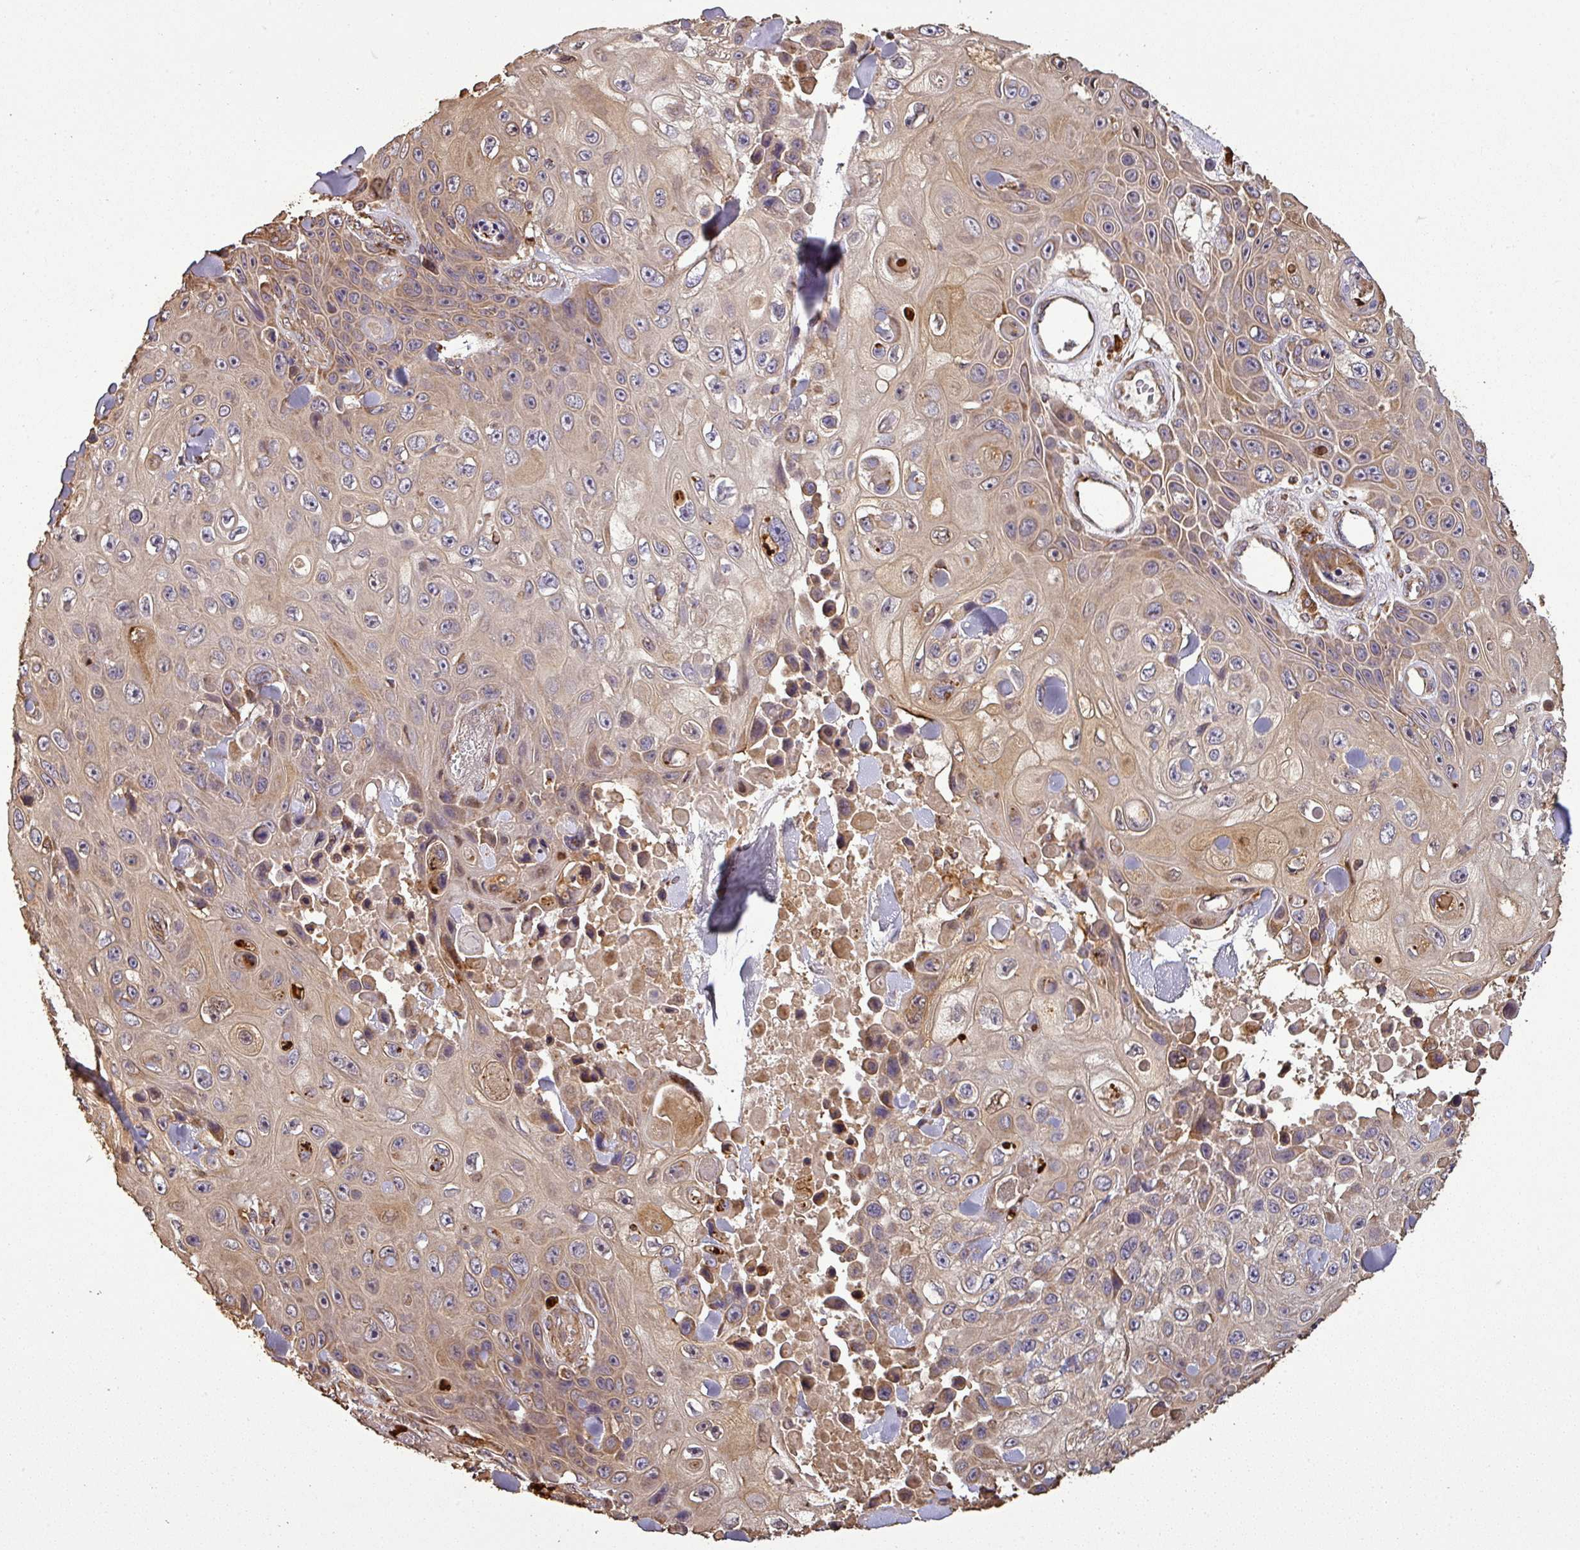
{"staining": {"intensity": "weak", "quantity": "25%-75%", "location": "cytoplasmic/membranous"}, "tissue": "skin cancer", "cell_type": "Tumor cells", "image_type": "cancer", "snomed": [{"axis": "morphology", "description": "Squamous cell carcinoma, NOS"}, {"axis": "topography", "description": "Skin"}], "caption": "Skin cancer stained with immunohistochemistry displays weak cytoplasmic/membranous expression in approximately 25%-75% of tumor cells.", "gene": "PLEKHM1", "patient": {"sex": "male", "age": 82}}